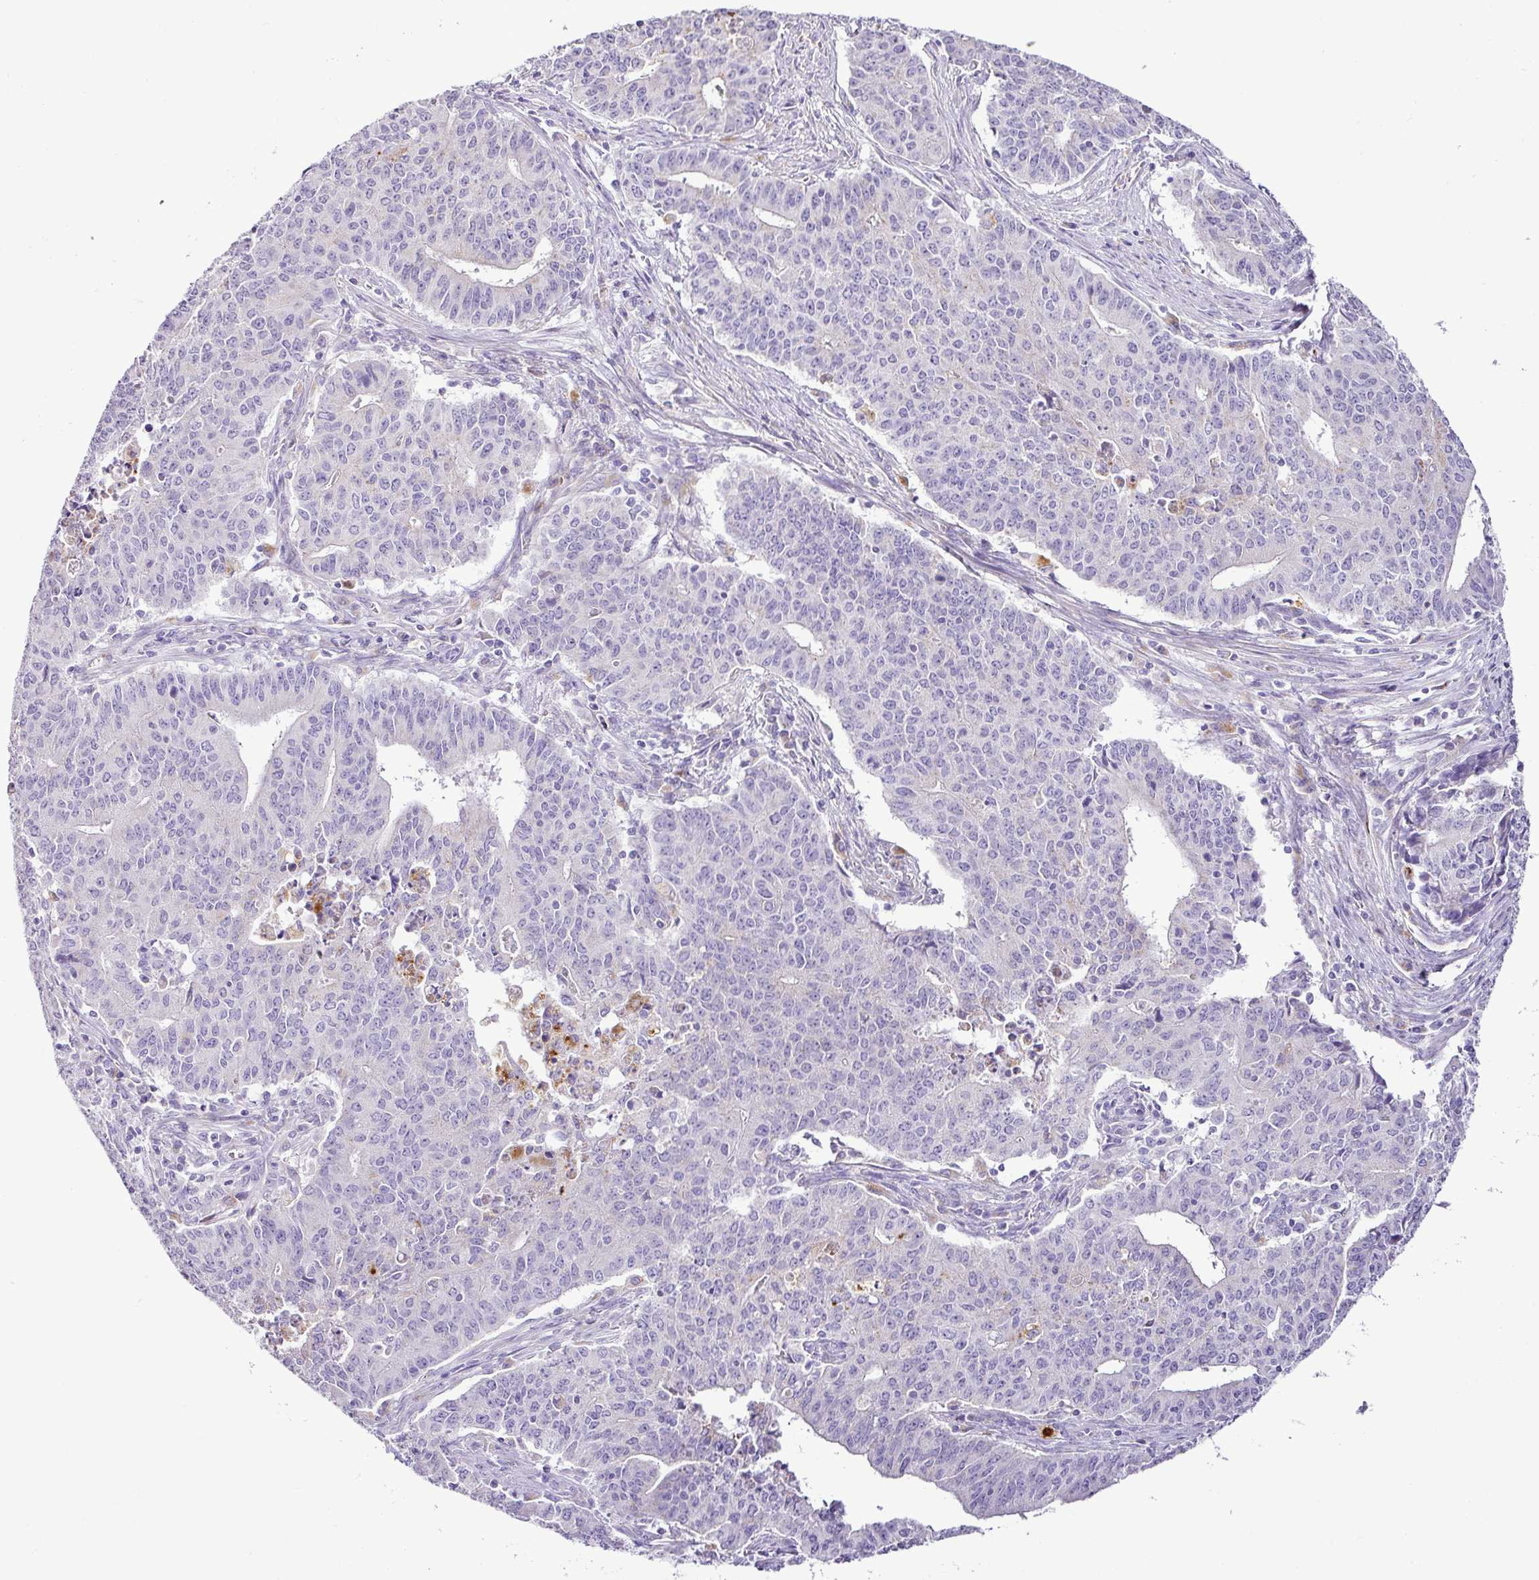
{"staining": {"intensity": "negative", "quantity": "none", "location": "none"}, "tissue": "endometrial cancer", "cell_type": "Tumor cells", "image_type": "cancer", "snomed": [{"axis": "morphology", "description": "Adenocarcinoma, NOS"}, {"axis": "topography", "description": "Endometrium"}], "caption": "An image of human adenocarcinoma (endometrial) is negative for staining in tumor cells. (DAB (3,3'-diaminobenzidine) IHC, high magnification).", "gene": "PGAP4", "patient": {"sex": "female", "age": 59}}